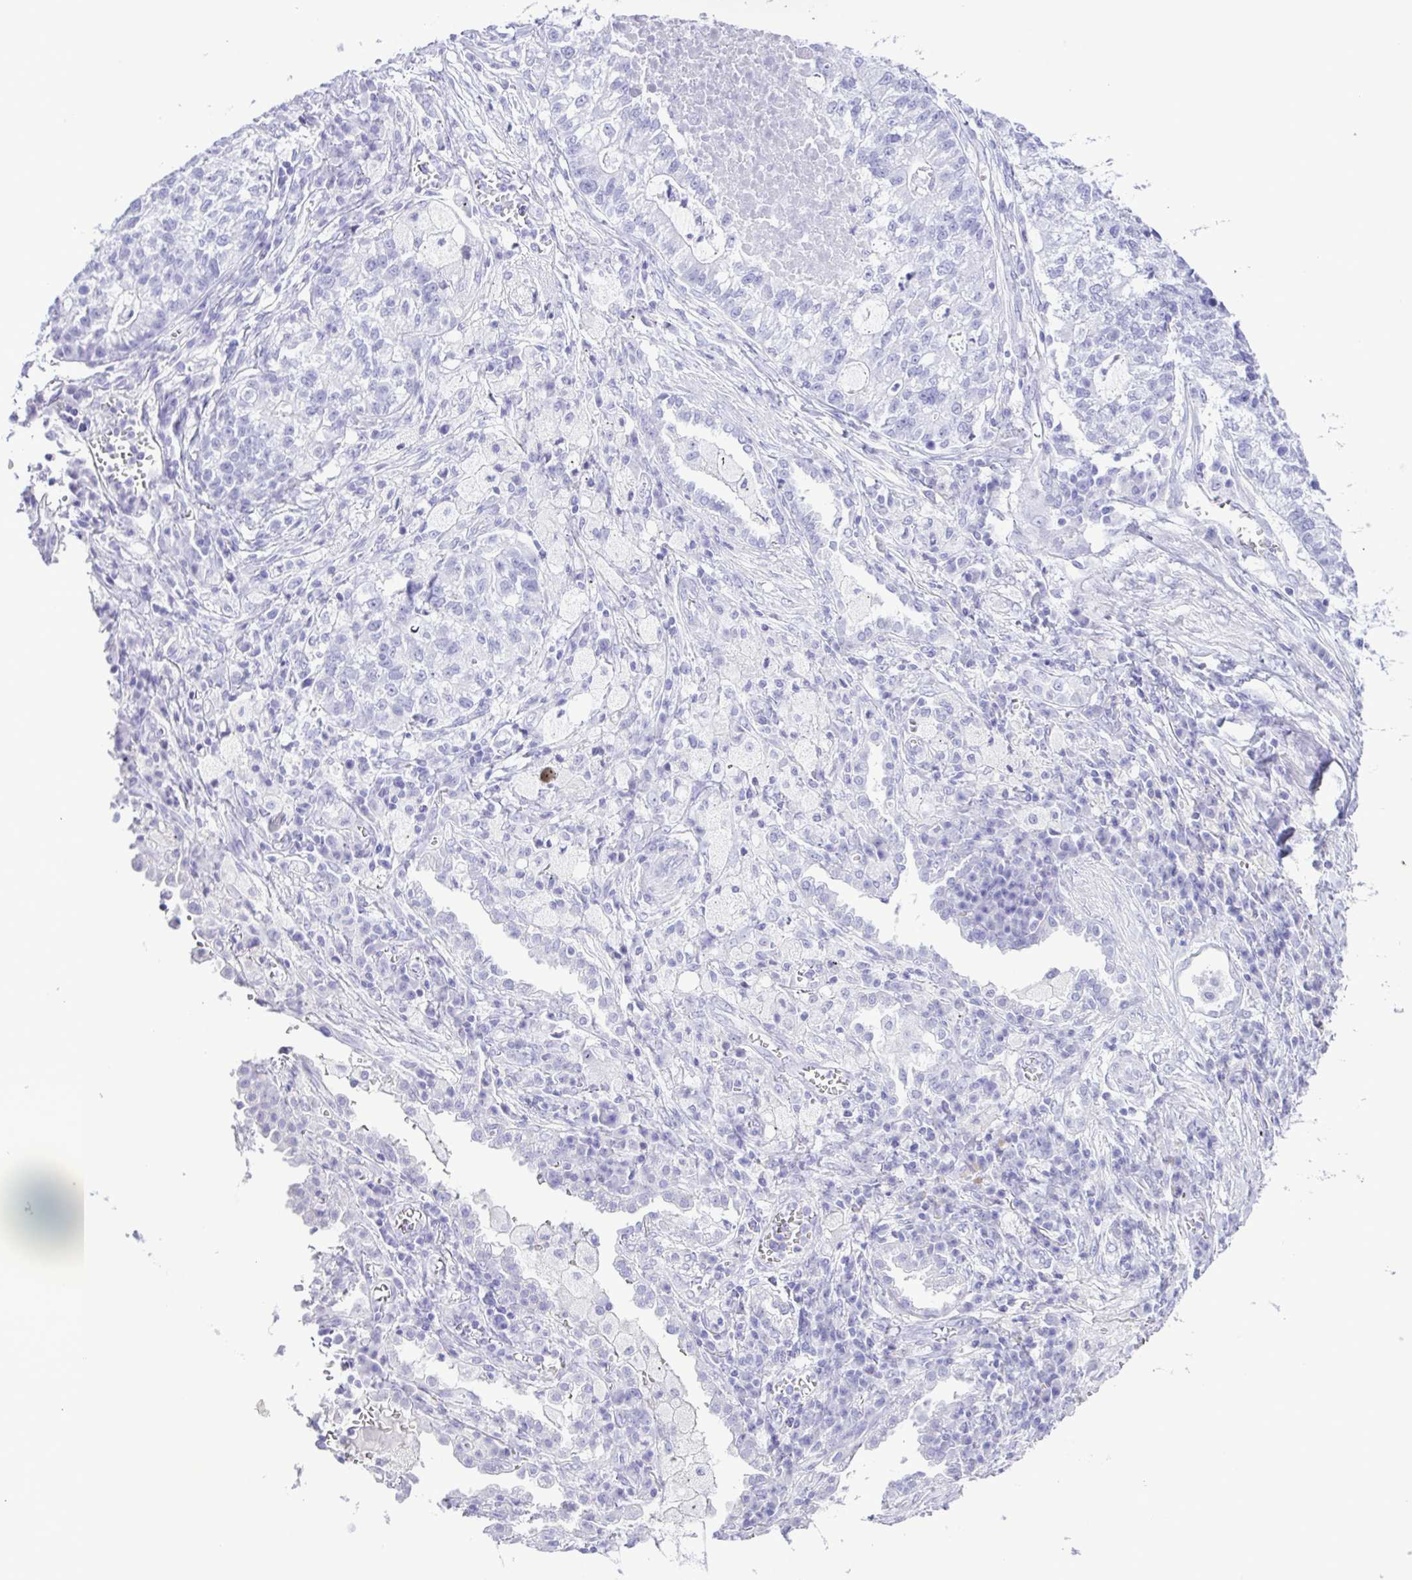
{"staining": {"intensity": "negative", "quantity": "none", "location": "none"}, "tissue": "lung cancer", "cell_type": "Tumor cells", "image_type": "cancer", "snomed": [{"axis": "morphology", "description": "Adenocarcinoma, NOS"}, {"axis": "topography", "description": "Lung"}], "caption": "Tumor cells show no significant staining in lung cancer.", "gene": "CASP14", "patient": {"sex": "male", "age": 57}}